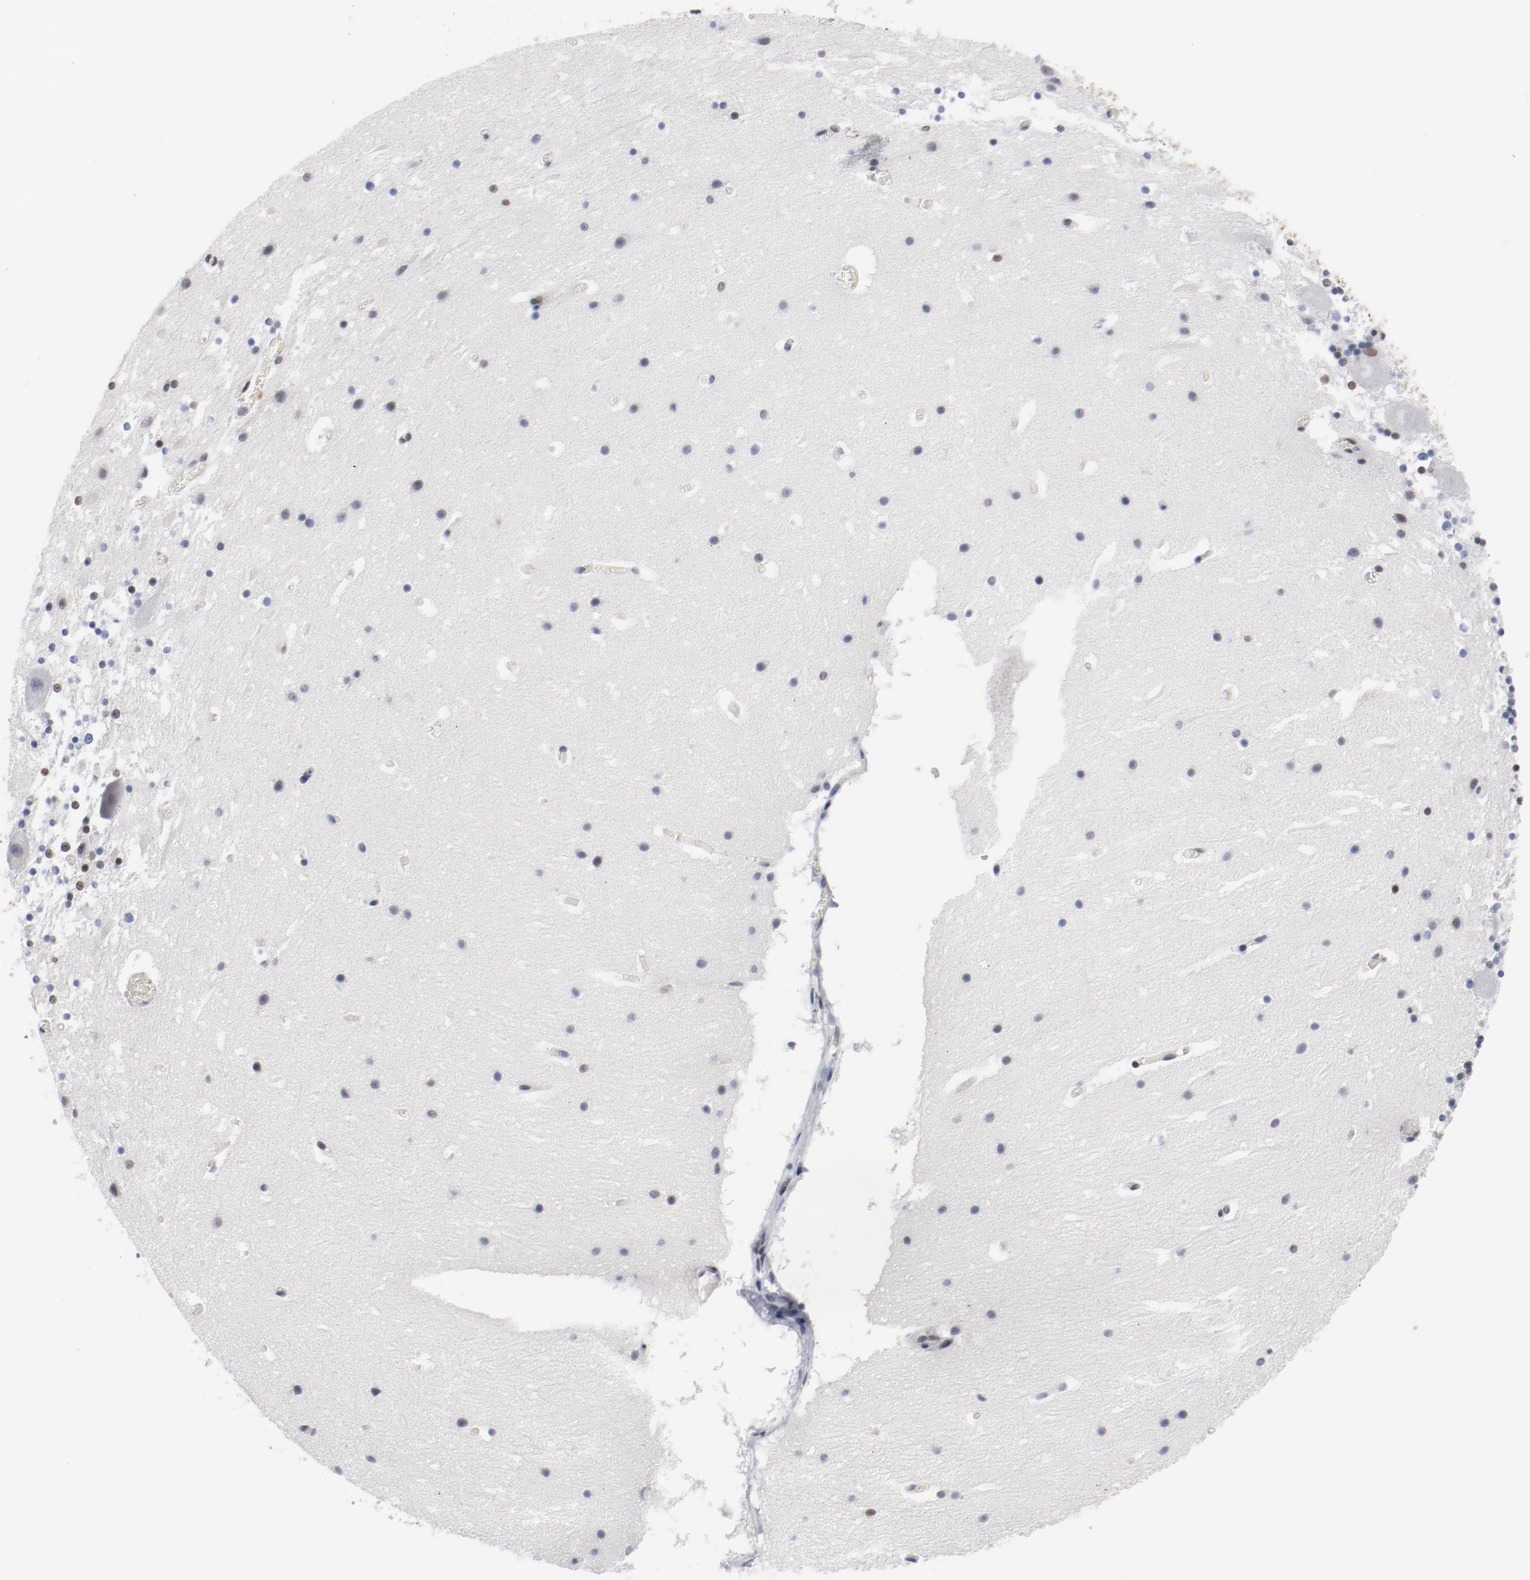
{"staining": {"intensity": "weak", "quantity": "<25%", "location": "nuclear"}, "tissue": "cerebellum", "cell_type": "Cells in granular layer", "image_type": "normal", "snomed": [{"axis": "morphology", "description": "Normal tissue, NOS"}, {"axis": "topography", "description": "Cerebellum"}], "caption": "Protein analysis of unremarkable cerebellum shows no significant staining in cells in granular layer. Brightfield microscopy of IHC stained with DAB (brown) and hematoxylin (blue), captured at high magnification.", "gene": "ARNT", "patient": {"sex": "male", "age": 45}}